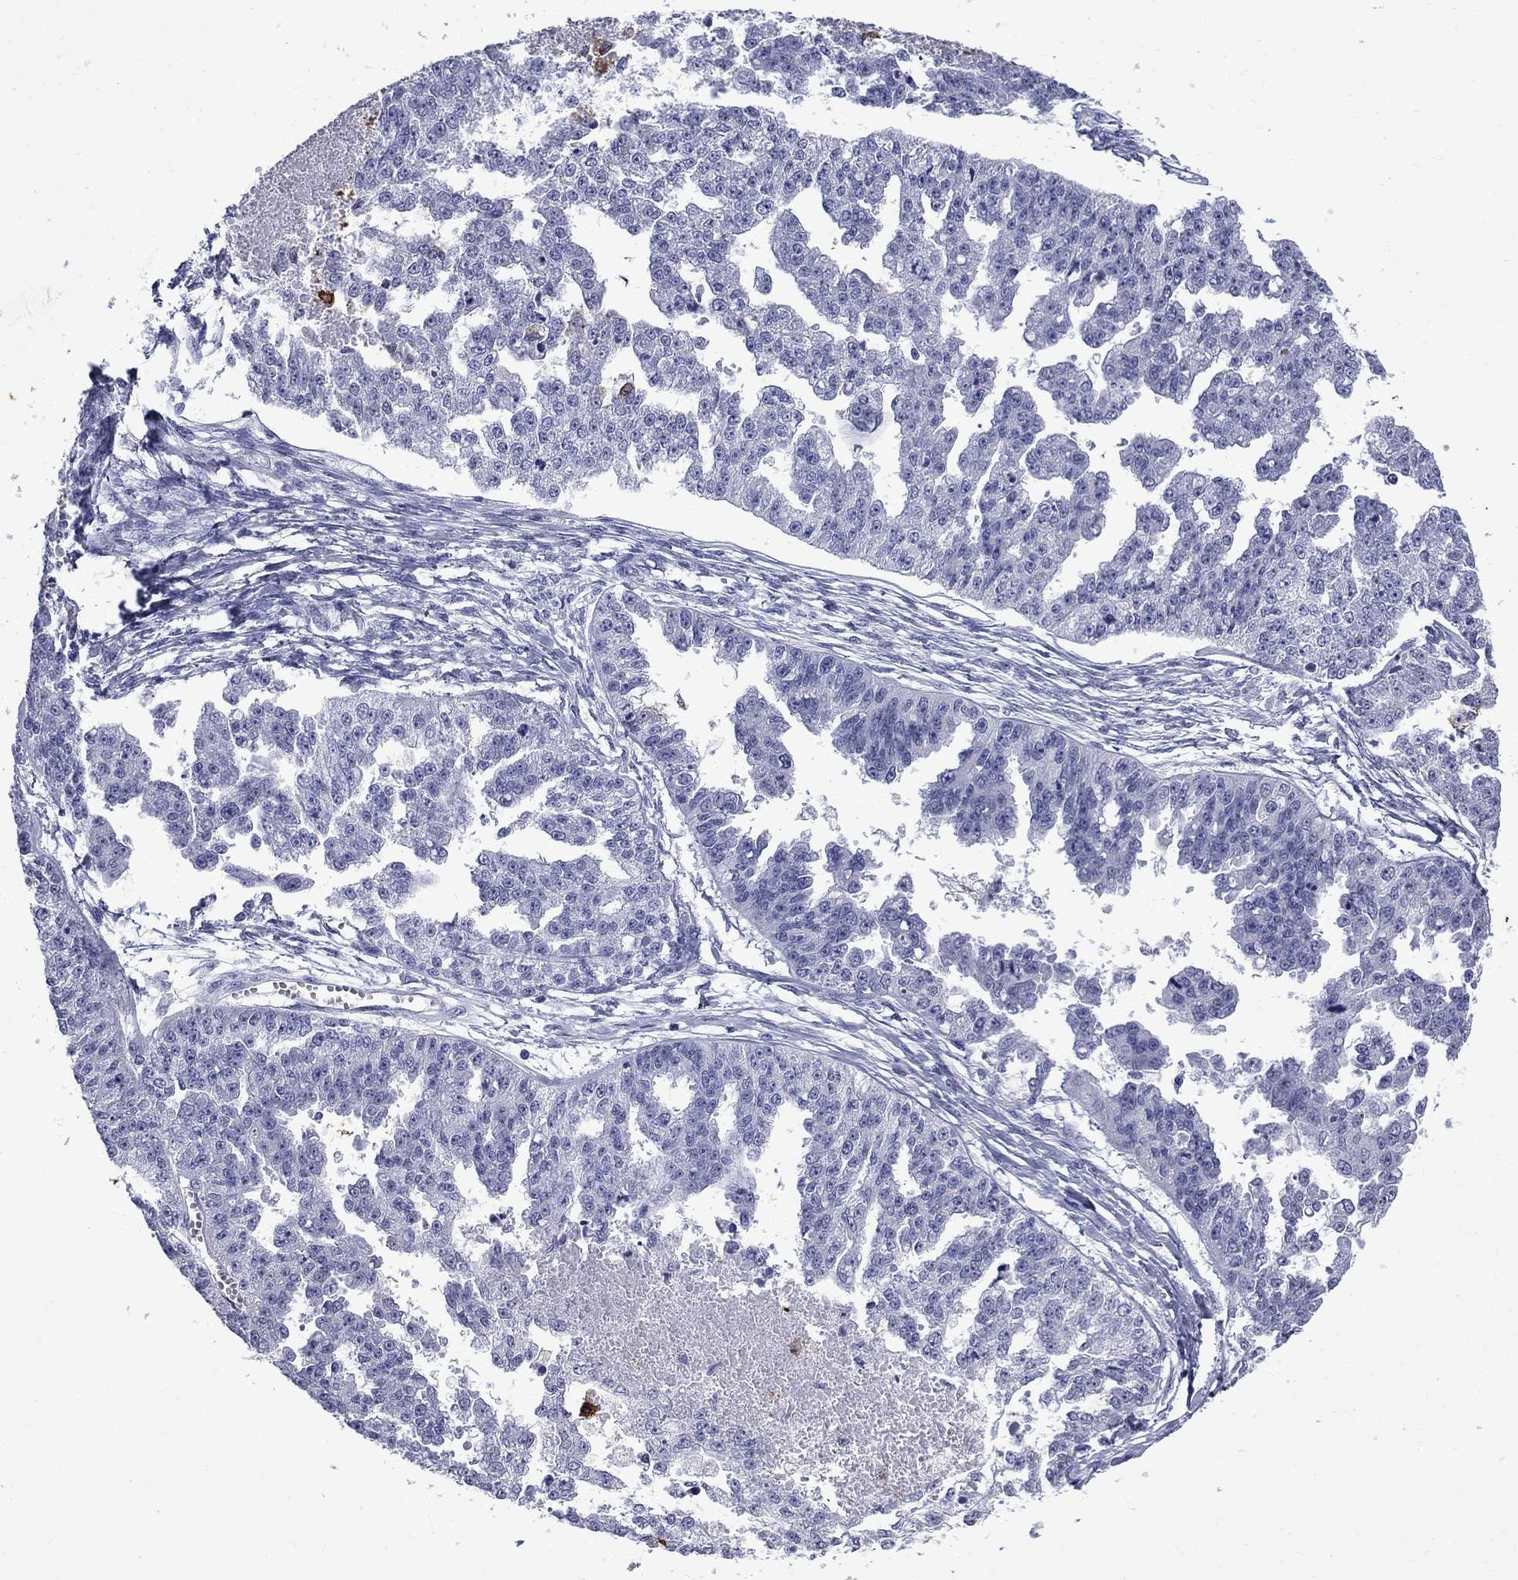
{"staining": {"intensity": "negative", "quantity": "none", "location": "none"}, "tissue": "ovarian cancer", "cell_type": "Tumor cells", "image_type": "cancer", "snomed": [{"axis": "morphology", "description": "Cystadenocarcinoma, serous, NOS"}, {"axis": "topography", "description": "Ovary"}], "caption": "DAB (3,3'-diaminobenzidine) immunohistochemical staining of ovarian cancer exhibits no significant expression in tumor cells. Brightfield microscopy of immunohistochemistry stained with DAB (brown) and hematoxylin (blue), captured at high magnification.", "gene": "TRIM29", "patient": {"sex": "female", "age": 58}}